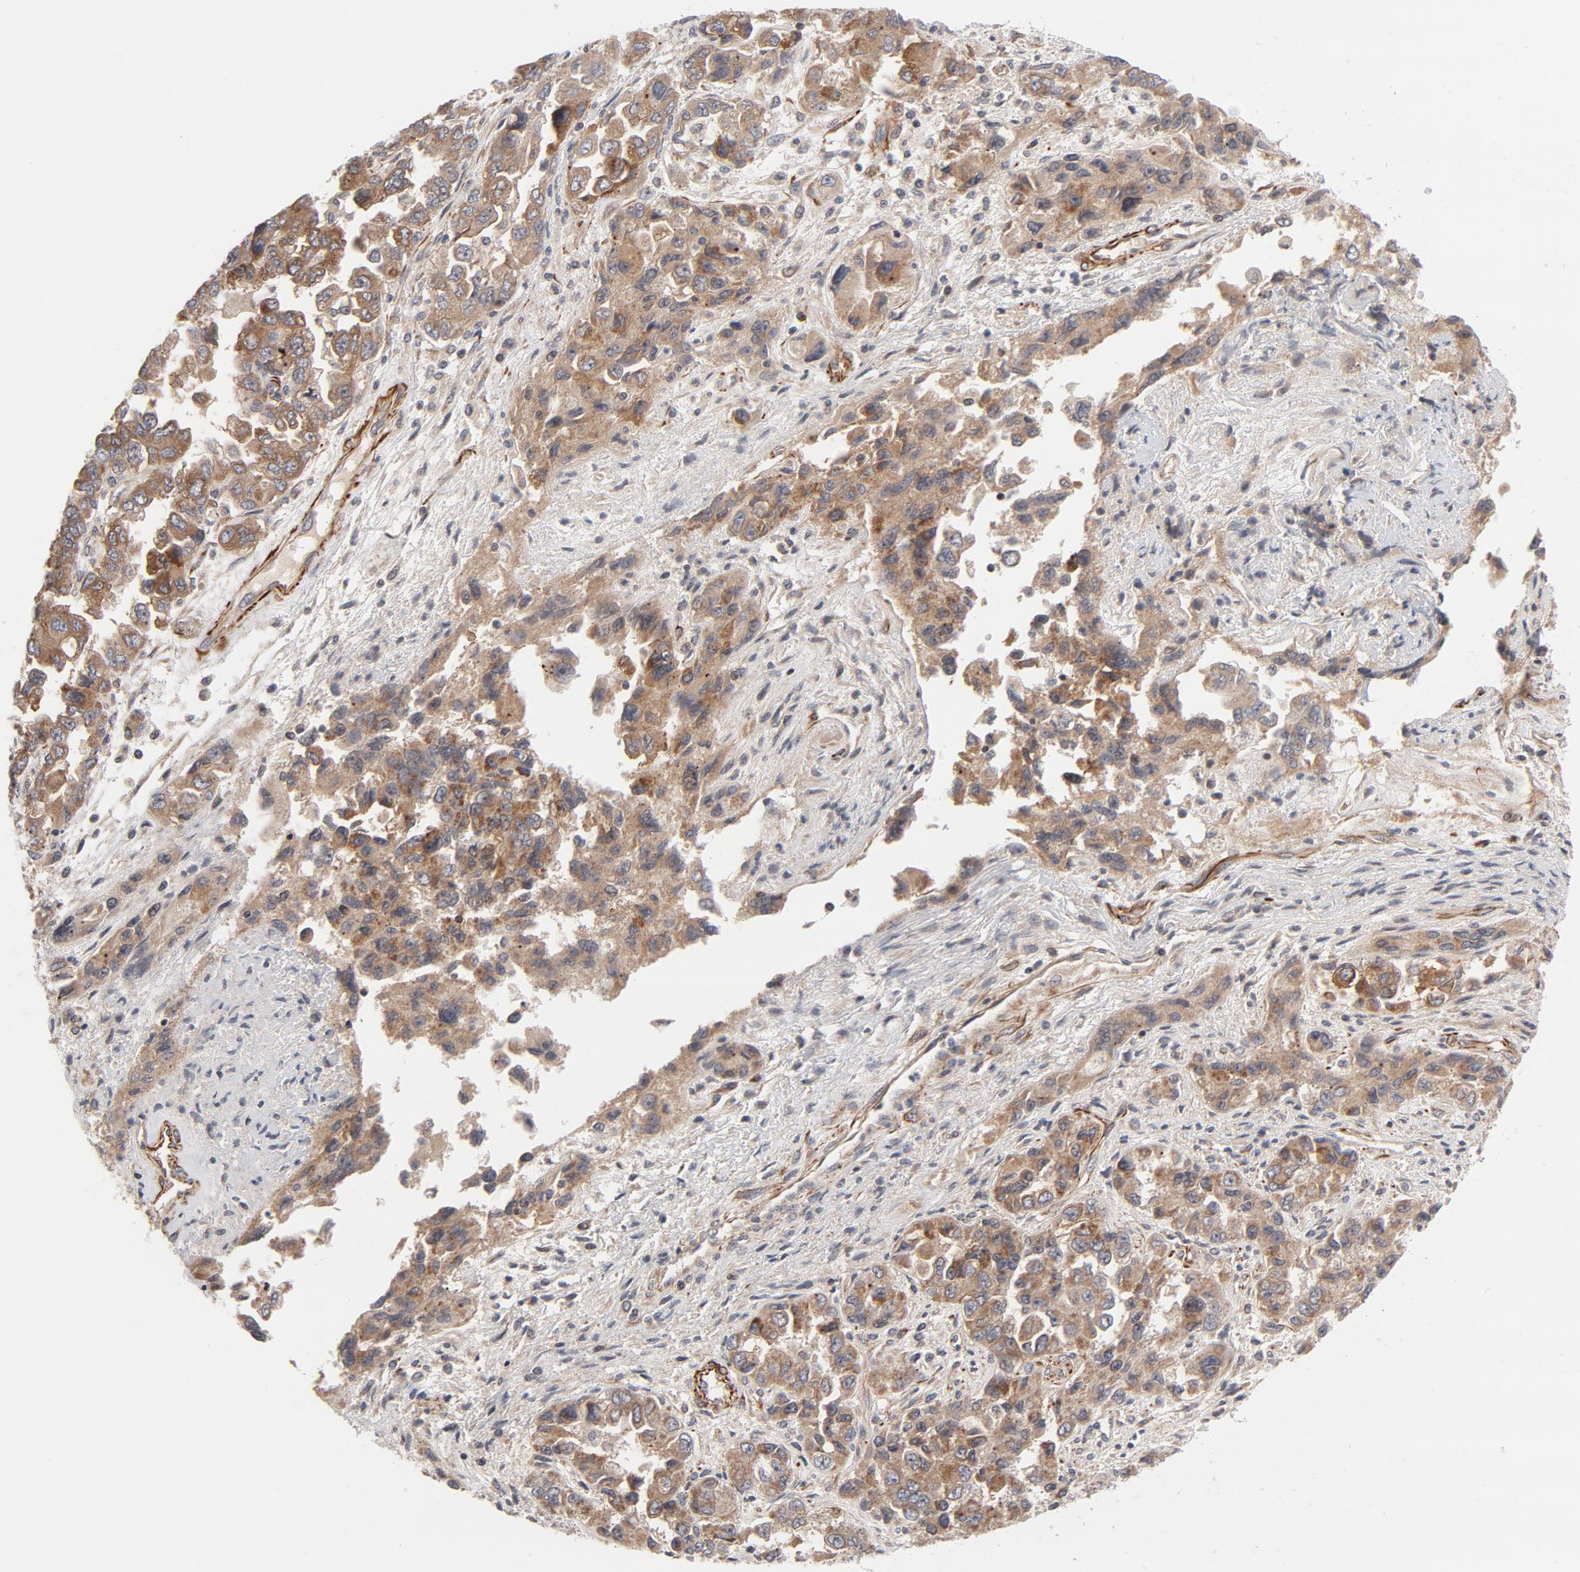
{"staining": {"intensity": "moderate", "quantity": ">75%", "location": "cytoplasmic/membranous"}, "tissue": "ovarian cancer", "cell_type": "Tumor cells", "image_type": "cancer", "snomed": [{"axis": "morphology", "description": "Cystadenocarcinoma, serous, NOS"}, {"axis": "topography", "description": "Ovary"}], "caption": "Protein staining of ovarian serous cystadenocarcinoma tissue displays moderate cytoplasmic/membranous staining in about >75% of tumor cells.", "gene": "DNAAF2", "patient": {"sex": "female", "age": 84}}